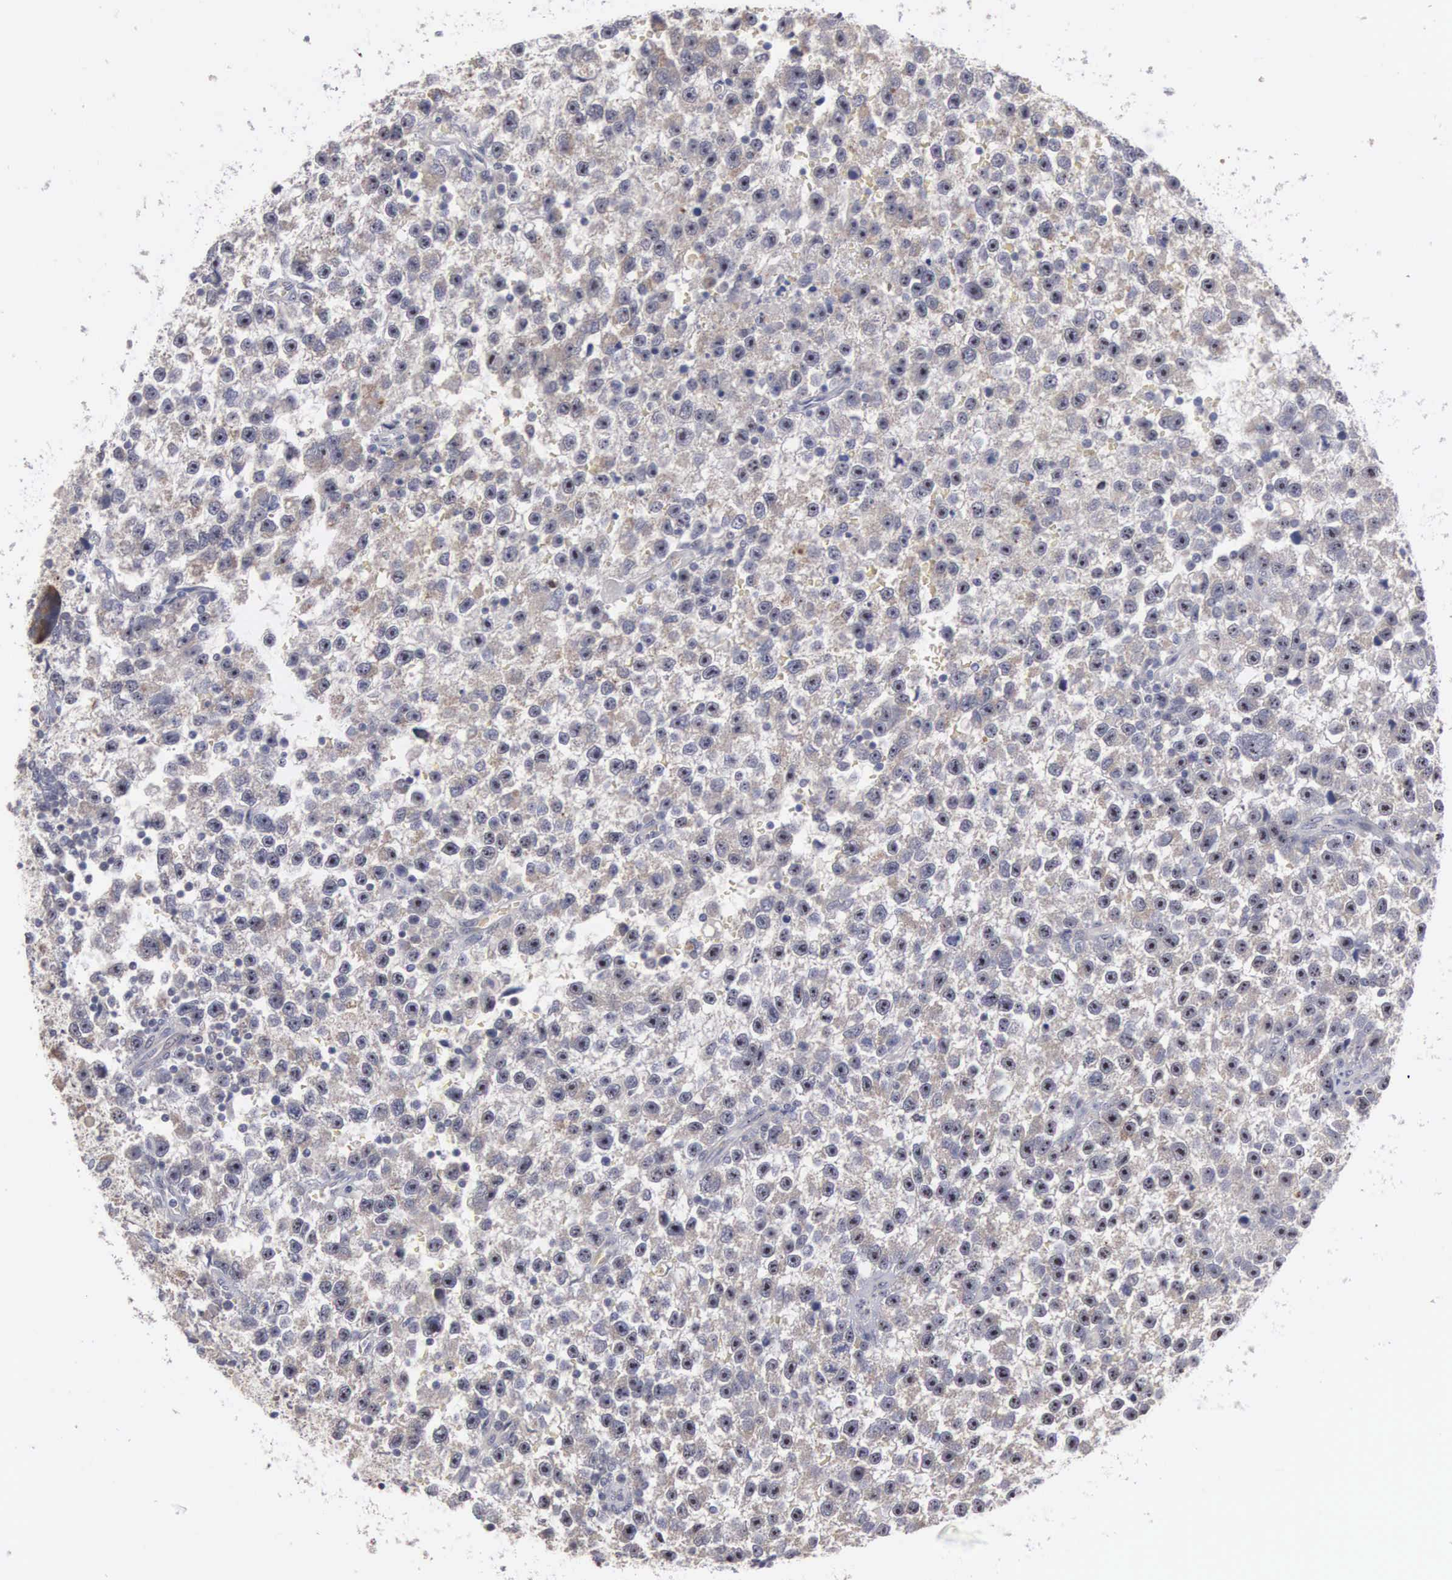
{"staining": {"intensity": "negative", "quantity": "none", "location": "none"}, "tissue": "testis cancer", "cell_type": "Tumor cells", "image_type": "cancer", "snomed": [{"axis": "morphology", "description": "Seminoma, NOS"}, {"axis": "topography", "description": "Testis"}], "caption": "Immunohistochemistry (IHC) micrograph of neoplastic tissue: testis seminoma stained with DAB exhibits no significant protein expression in tumor cells. (Brightfield microscopy of DAB immunohistochemistry (IHC) at high magnification).", "gene": "AMN", "patient": {"sex": "male", "age": 33}}